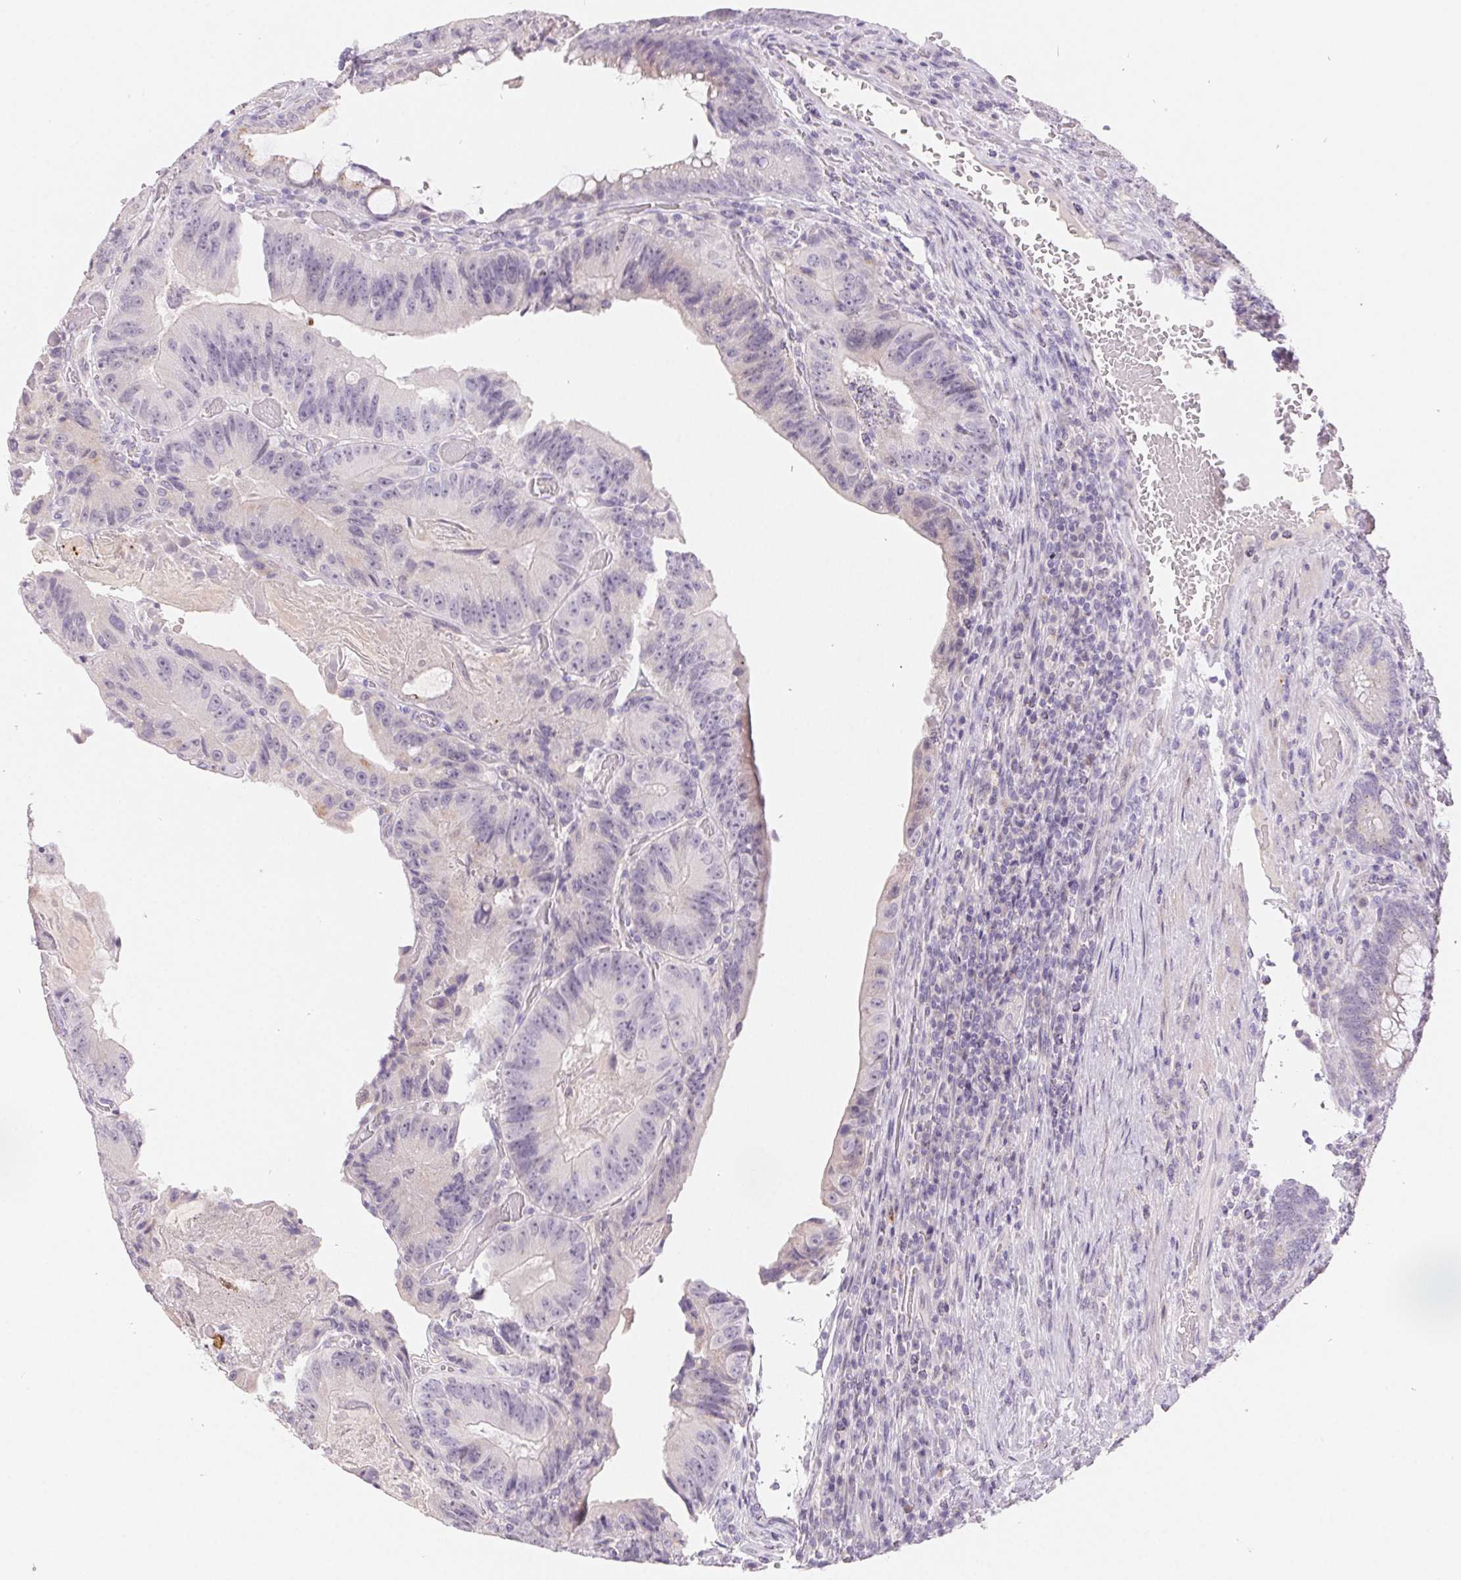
{"staining": {"intensity": "negative", "quantity": "none", "location": "none"}, "tissue": "colorectal cancer", "cell_type": "Tumor cells", "image_type": "cancer", "snomed": [{"axis": "morphology", "description": "Adenocarcinoma, NOS"}, {"axis": "topography", "description": "Colon"}], "caption": "Colorectal cancer was stained to show a protein in brown. There is no significant staining in tumor cells.", "gene": "BPIFB2", "patient": {"sex": "female", "age": 86}}